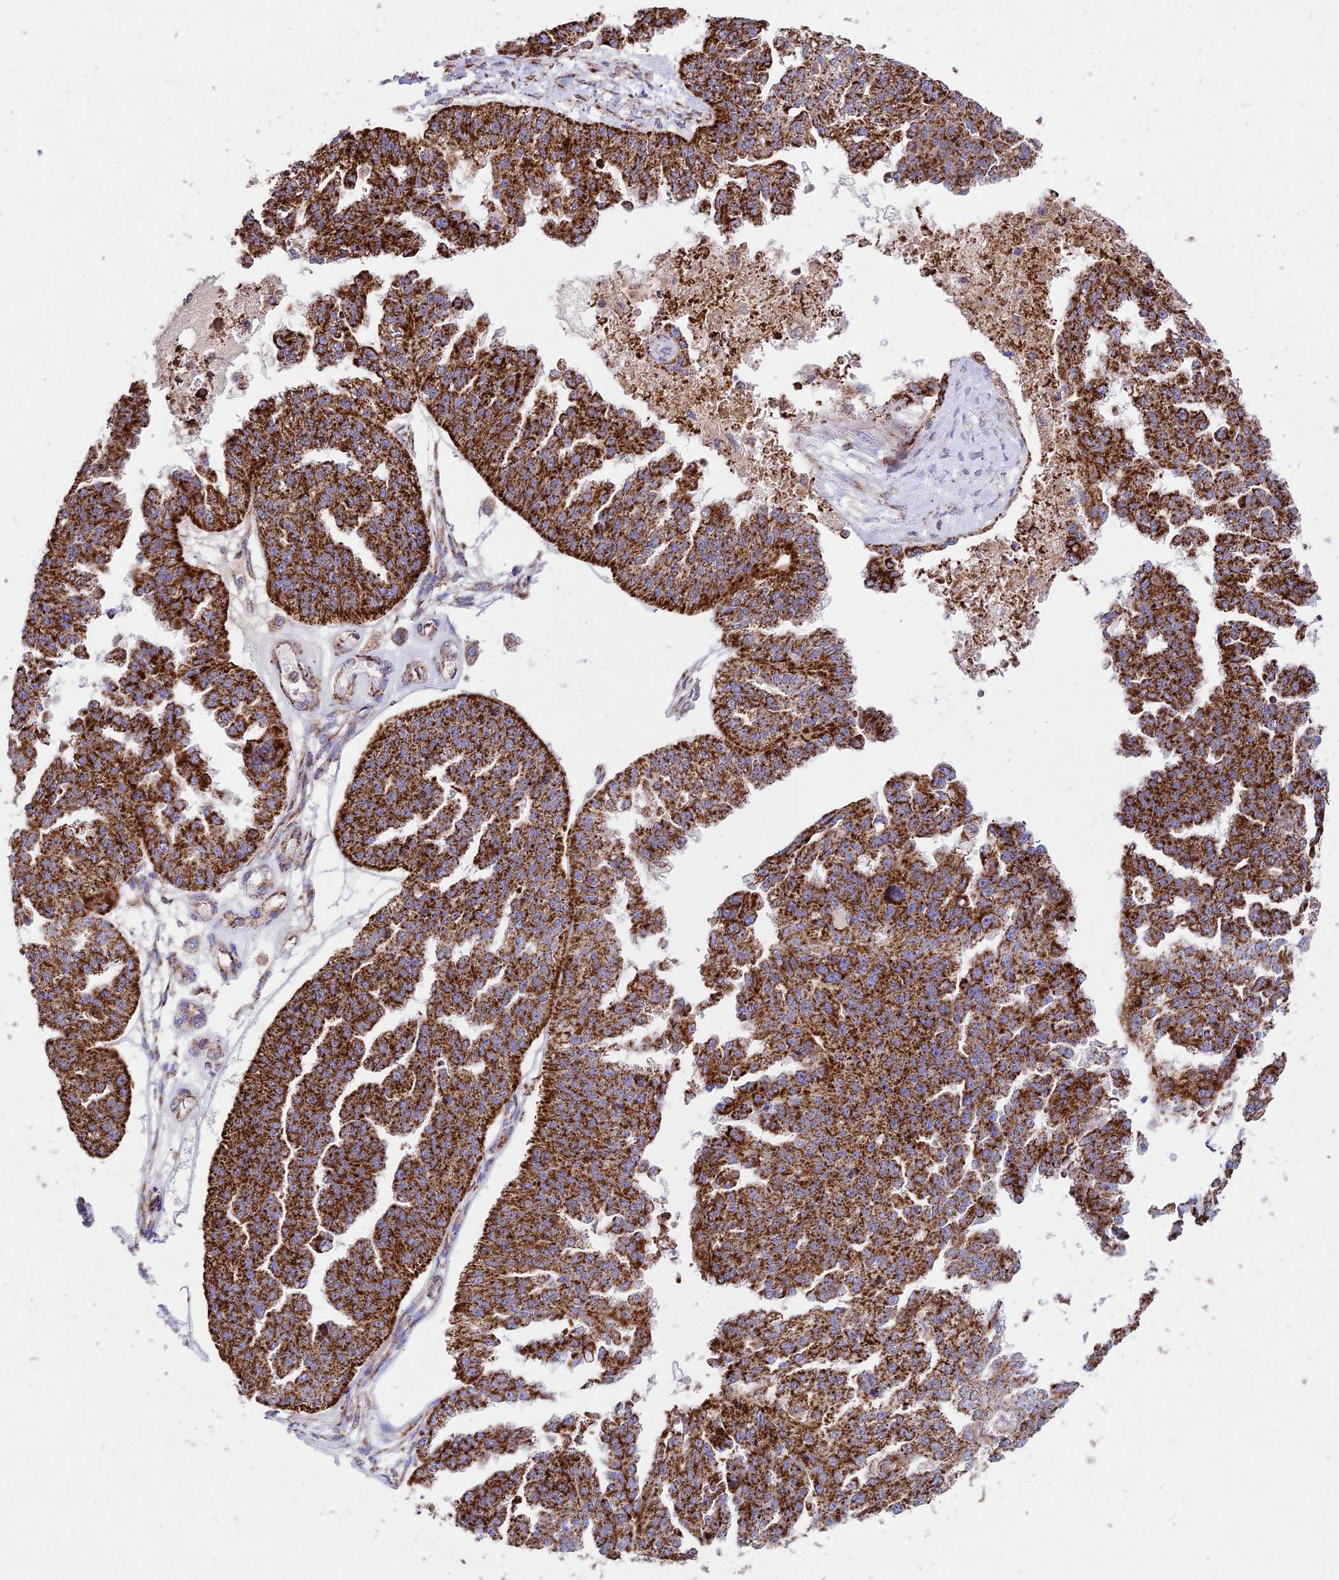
{"staining": {"intensity": "strong", "quantity": ">75%", "location": "cytoplasmic/membranous"}, "tissue": "ovarian cancer", "cell_type": "Tumor cells", "image_type": "cancer", "snomed": [{"axis": "morphology", "description": "Cystadenocarcinoma, serous, NOS"}, {"axis": "topography", "description": "Ovary"}], "caption": "Immunohistochemistry (IHC) photomicrograph of serous cystadenocarcinoma (ovarian) stained for a protein (brown), which displays high levels of strong cytoplasmic/membranous staining in approximately >75% of tumor cells.", "gene": "KHDC3L", "patient": {"sex": "female", "age": 58}}